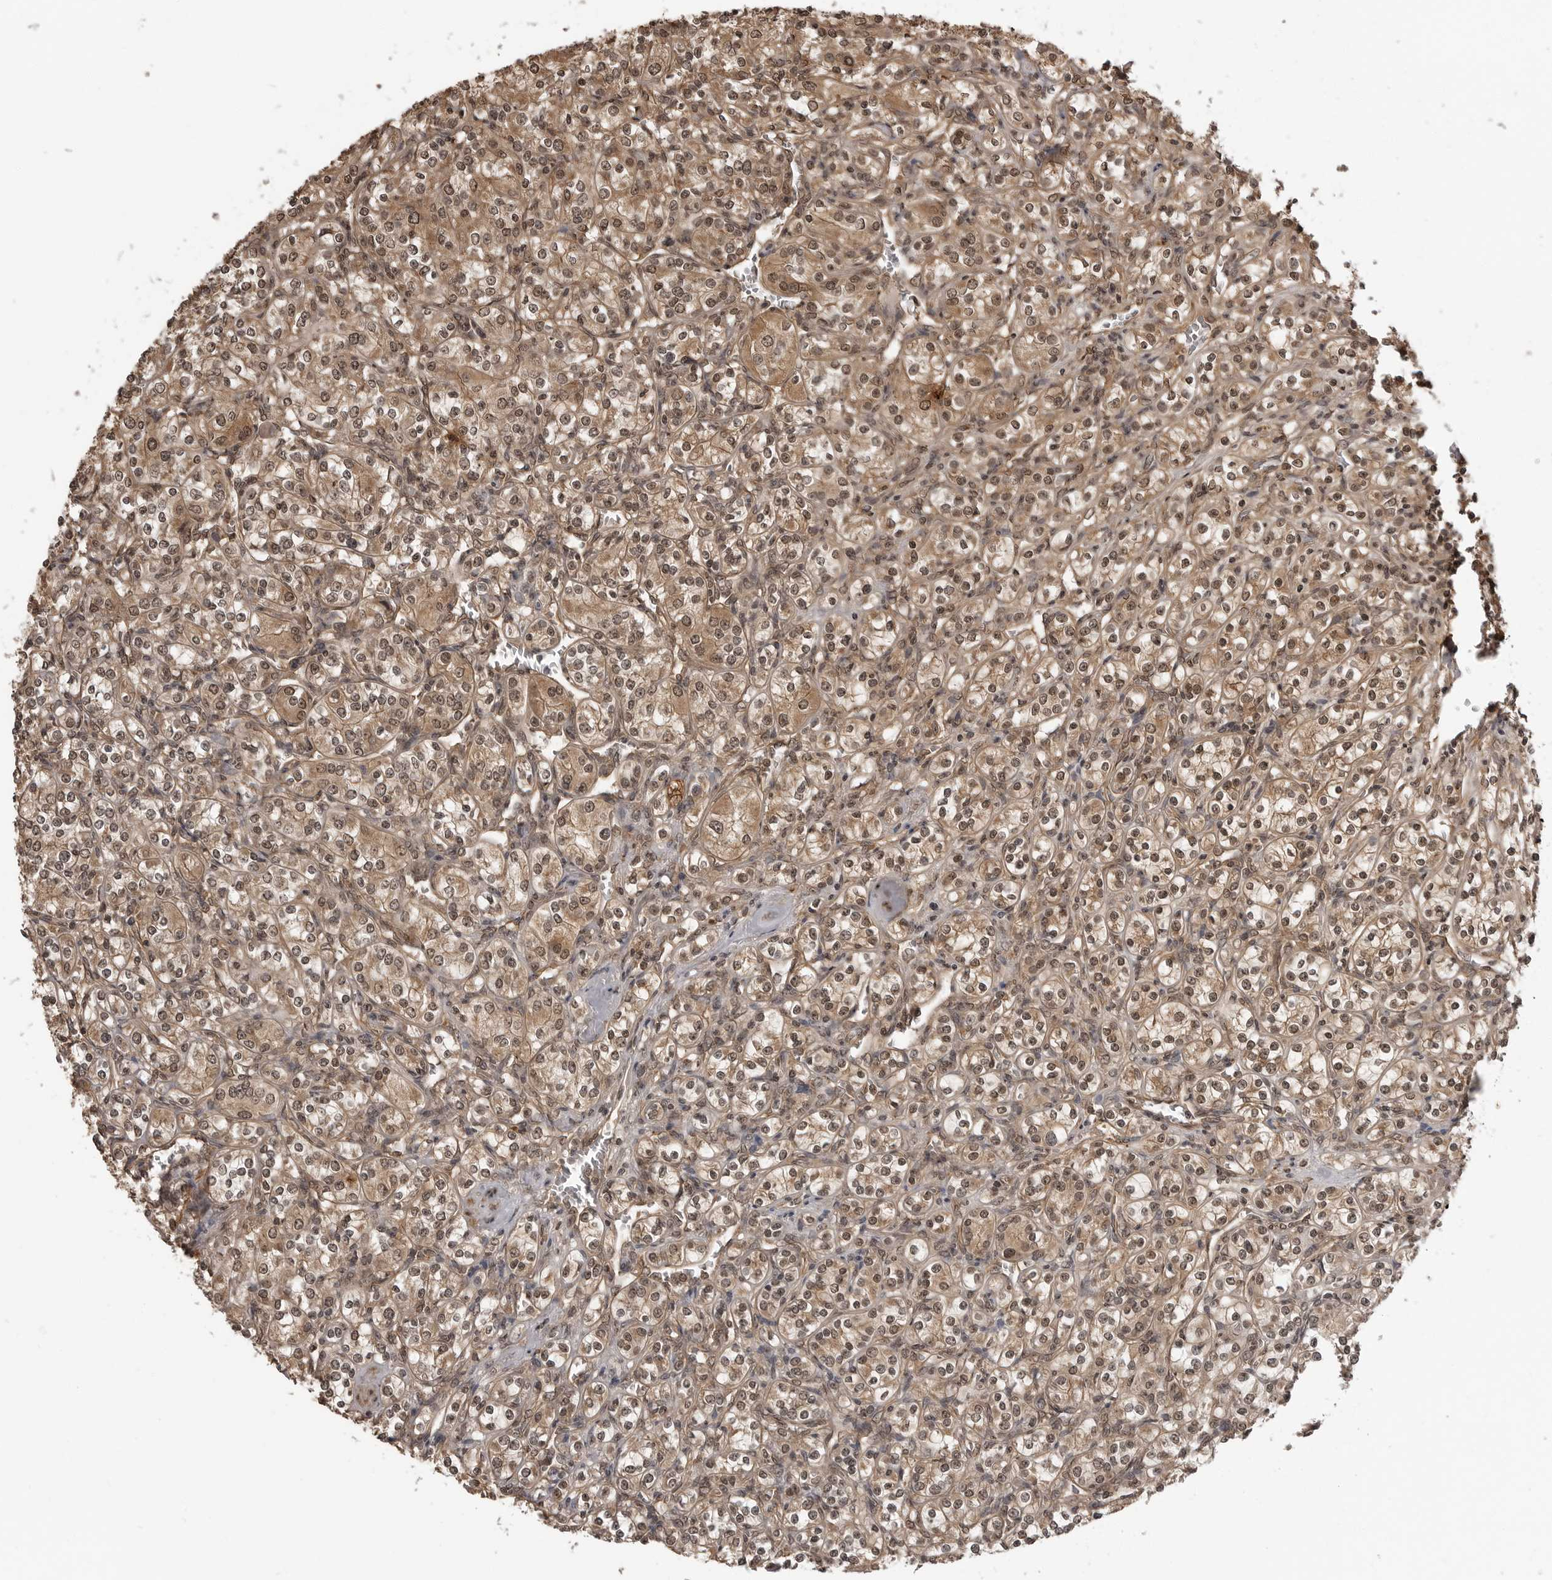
{"staining": {"intensity": "moderate", "quantity": ">75%", "location": "cytoplasmic/membranous,nuclear"}, "tissue": "renal cancer", "cell_type": "Tumor cells", "image_type": "cancer", "snomed": [{"axis": "morphology", "description": "Adenocarcinoma, NOS"}, {"axis": "topography", "description": "Kidney"}], "caption": "Moderate cytoplasmic/membranous and nuclear expression is seen in approximately >75% of tumor cells in renal adenocarcinoma.", "gene": "IL24", "patient": {"sex": "male", "age": 77}}